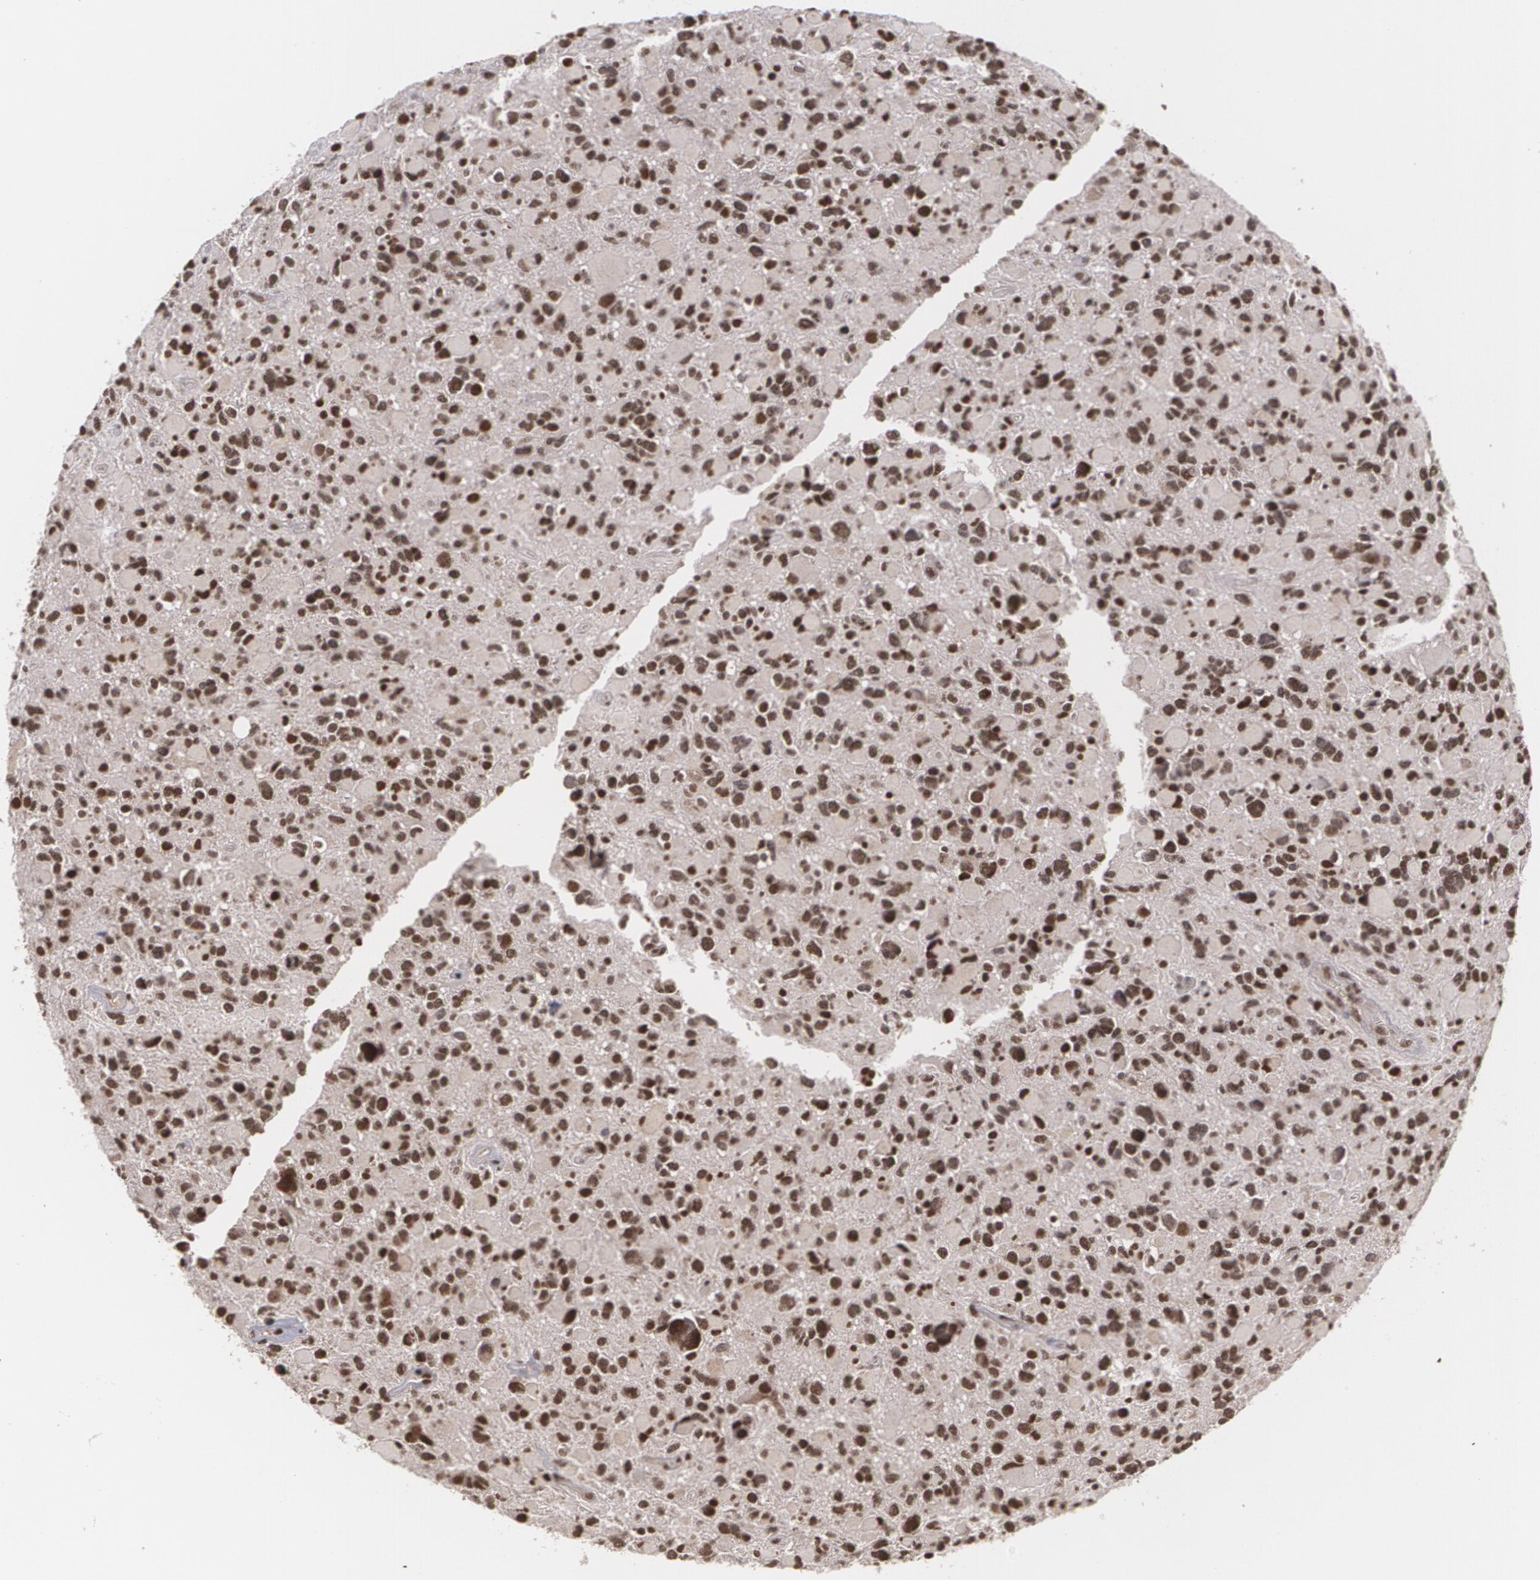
{"staining": {"intensity": "strong", "quantity": ">75%", "location": "nuclear"}, "tissue": "glioma", "cell_type": "Tumor cells", "image_type": "cancer", "snomed": [{"axis": "morphology", "description": "Glioma, malignant, High grade"}, {"axis": "topography", "description": "Brain"}], "caption": "Protein staining displays strong nuclear staining in about >75% of tumor cells in glioma.", "gene": "RXRB", "patient": {"sex": "female", "age": 37}}